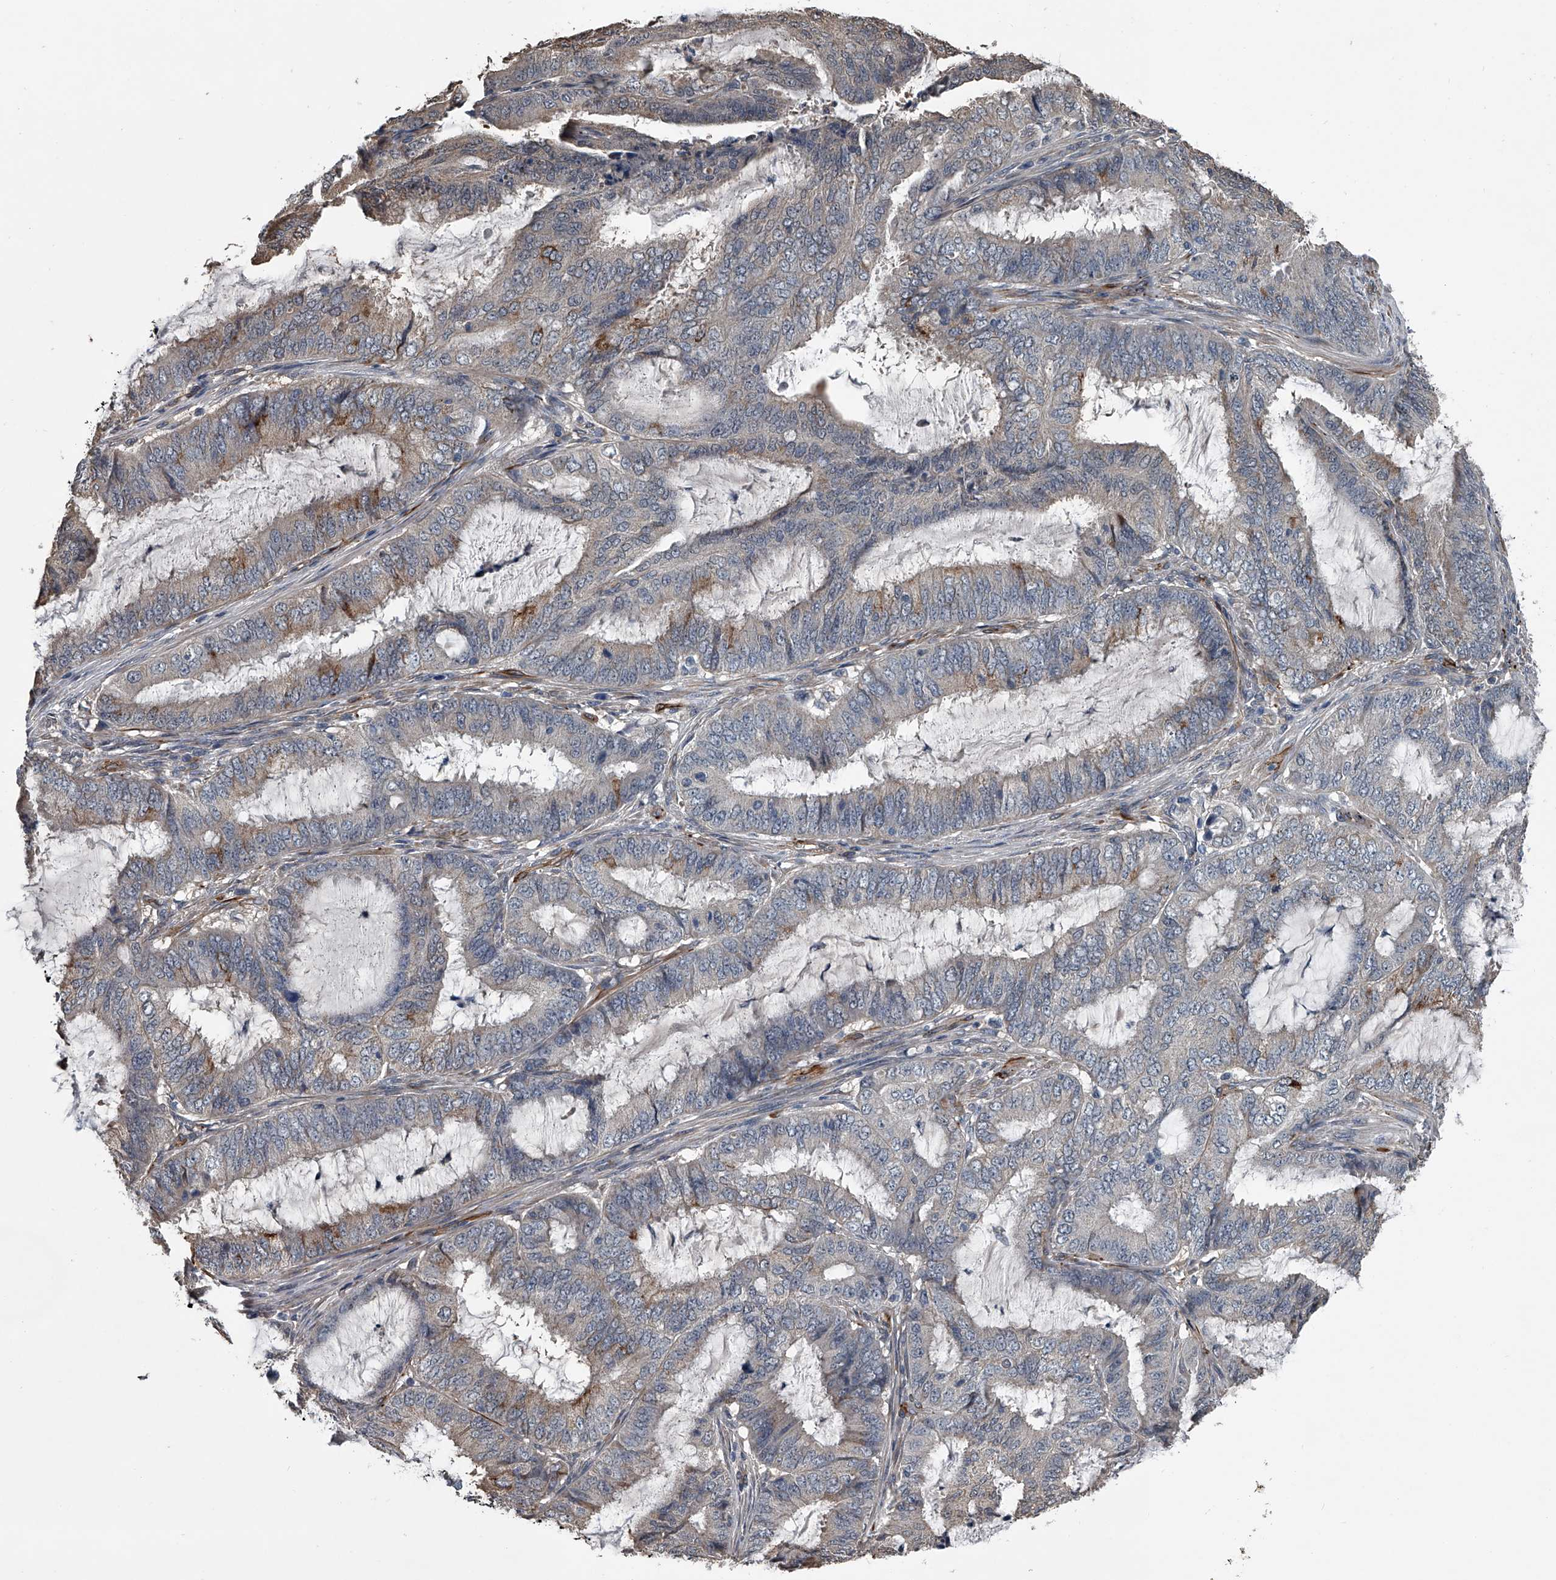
{"staining": {"intensity": "negative", "quantity": "none", "location": "none"}, "tissue": "endometrial cancer", "cell_type": "Tumor cells", "image_type": "cancer", "snomed": [{"axis": "morphology", "description": "Adenocarcinoma, NOS"}, {"axis": "topography", "description": "Endometrium"}], "caption": "DAB (3,3'-diaminobenzidine) immunohistochemical staining of human endometrial cancer displays no significant staining in tumor cells.", "gene": "LDLRAD2", "patient": {"sex": "female", "age": 51}}